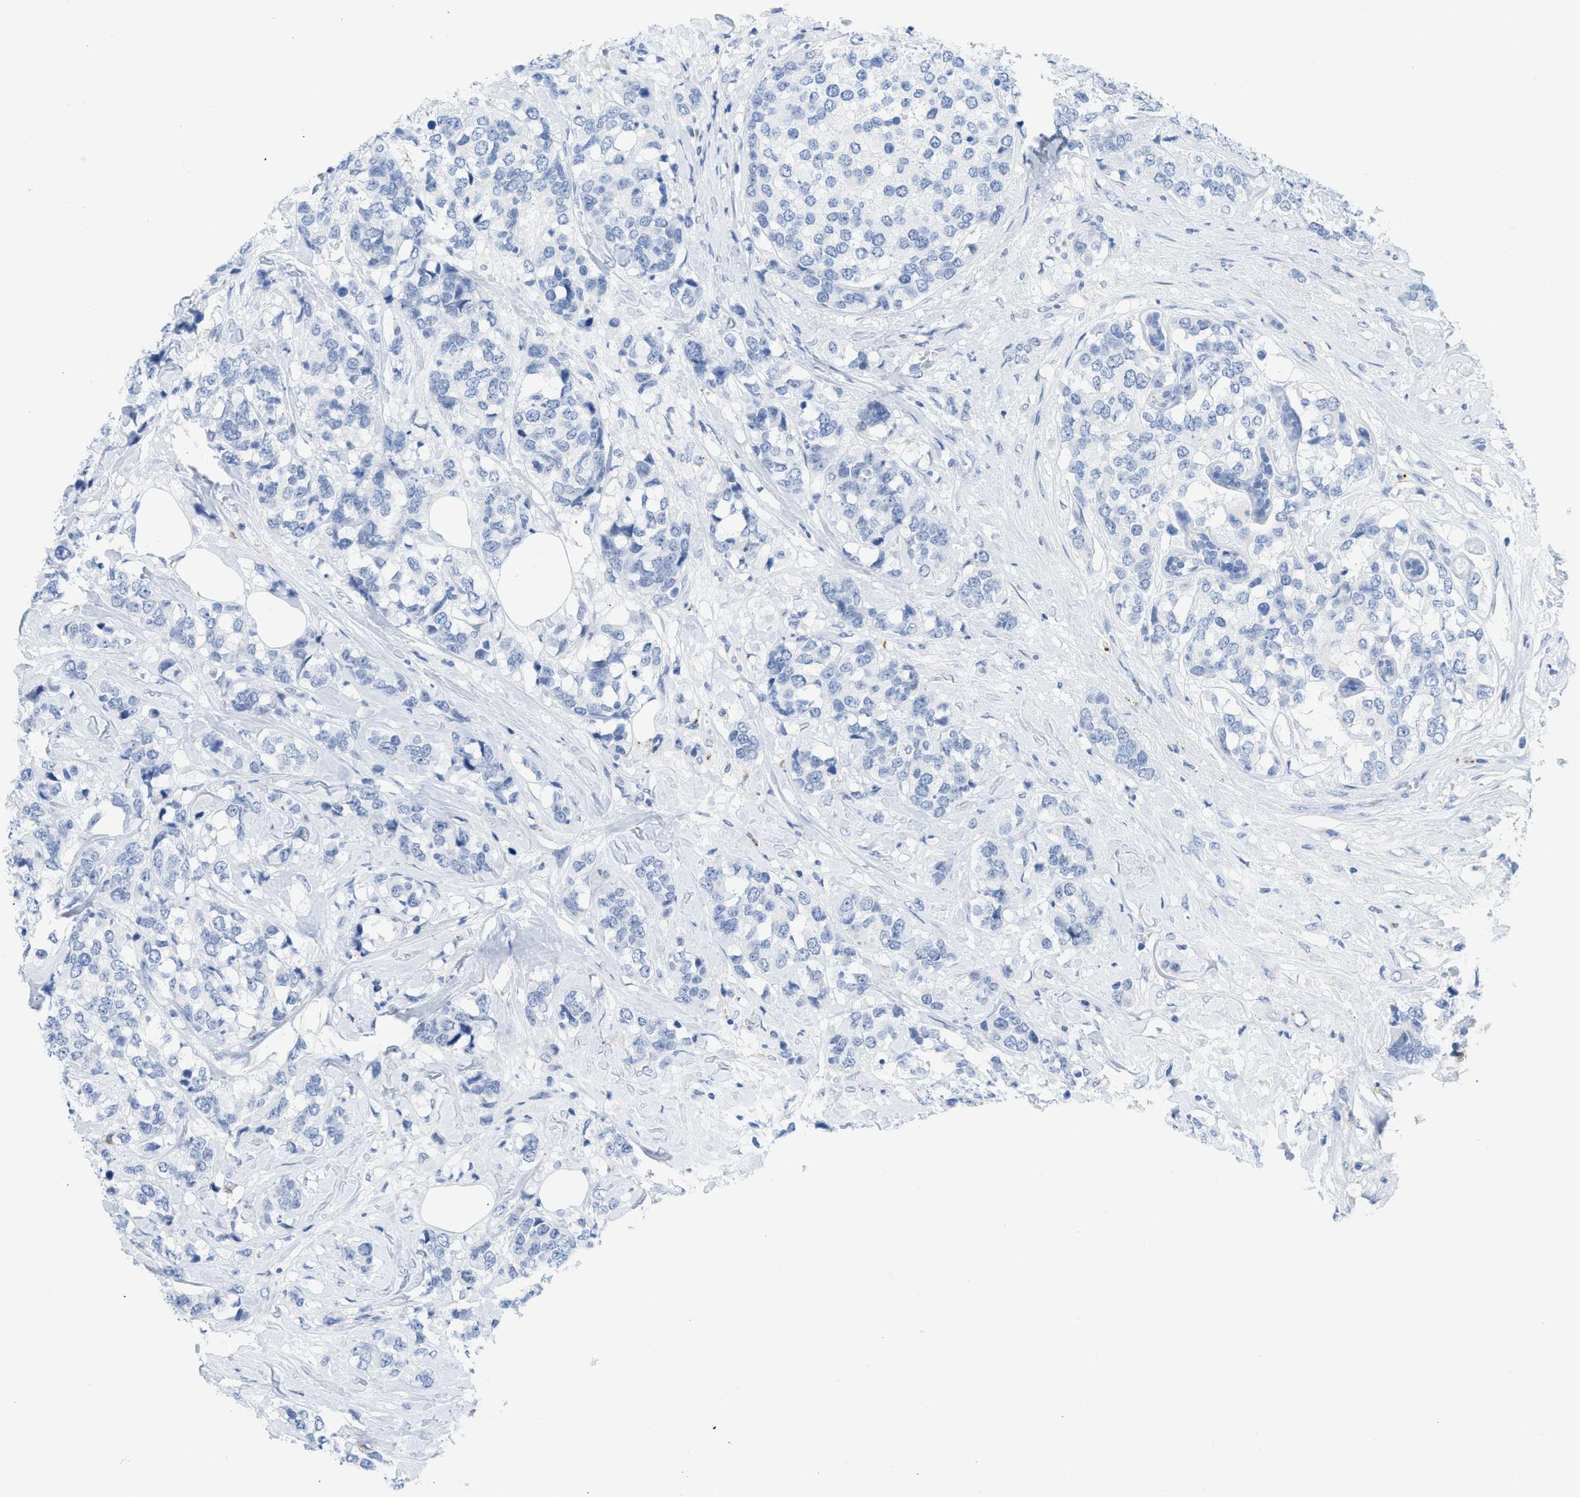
{"staining": {"intensity": "negative", "quantity": "none", "location": "none"}, "tissue": "breast cancer", "cell_type": "Tumor cells", "image_type": "cancer", "snomed": [{"axis": "morphology", "description": "Lobular carcinoma"}, {"axis": "topography", "description": "Breast"}], "caption": "There is no significant staining in tumor cells of breast cancer.", "gene": "WDR4", "patient": {"sex": "female", "age": 59}}